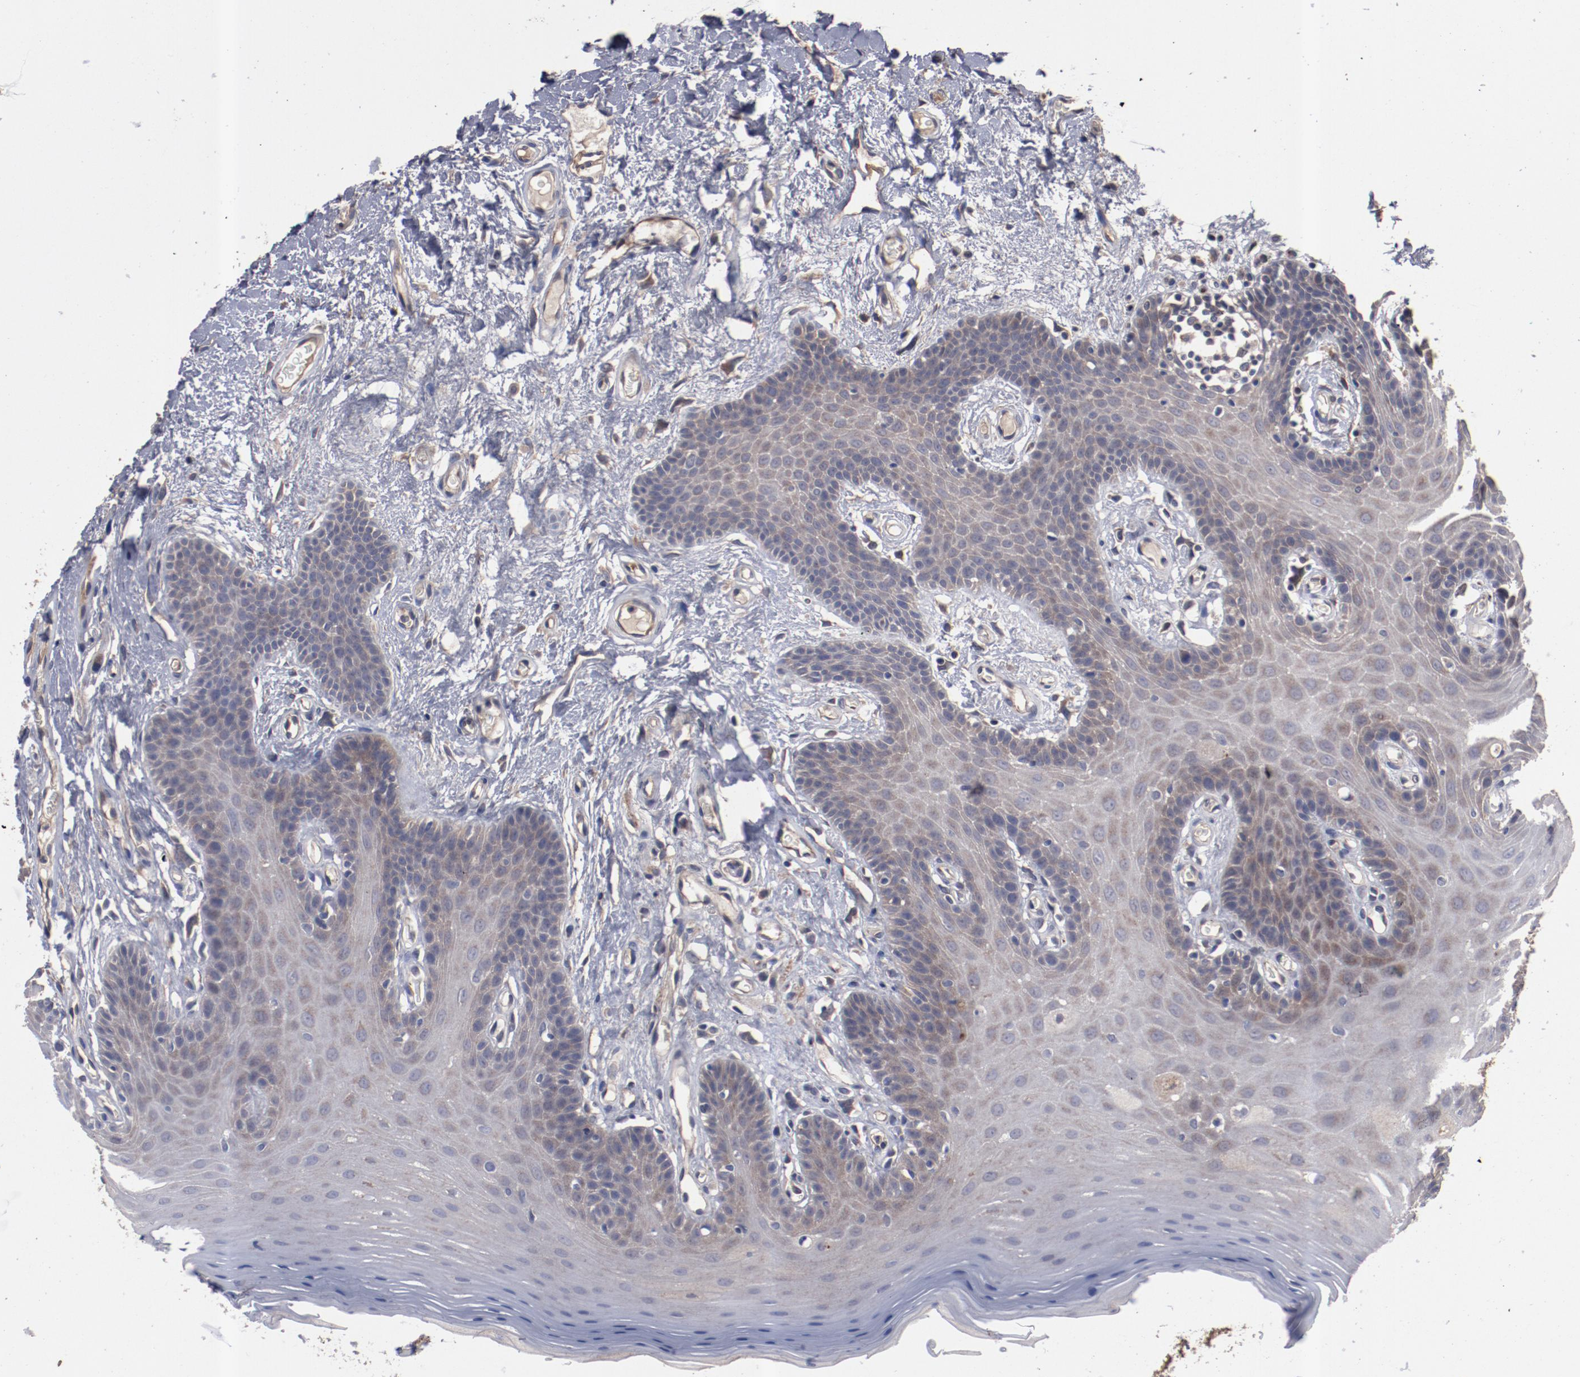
{"staining": {"intensity": "weak", "quantity": "<25%", "location": "cytoplasmic/membranous"}, "tissue": "oral mucosa", "cell_type": "Squamous epithelial cells", "image_type": "normal", "snomed": [{"axis": "morphology", "description": "Normal tissue, NOS"}, {"axis": "morphology", "description": "Squamous cell carcinoma, NOS"}, {"axis": "topography", "description": "Skeletal muscle"}, {"axis": "topography", "description": "Oral tissue"}, {"axis": "topography", "description": "Head-Neck"}], "caption": "High power microscopy histopathology image of an immunohistochemistry (IHC) photomicrograph of normal oral mucosa, revealing no significant positivity in squamous epithelial cells.", "gene": "DNAAF2", "patient": {"sex": "male", "age": 71}}